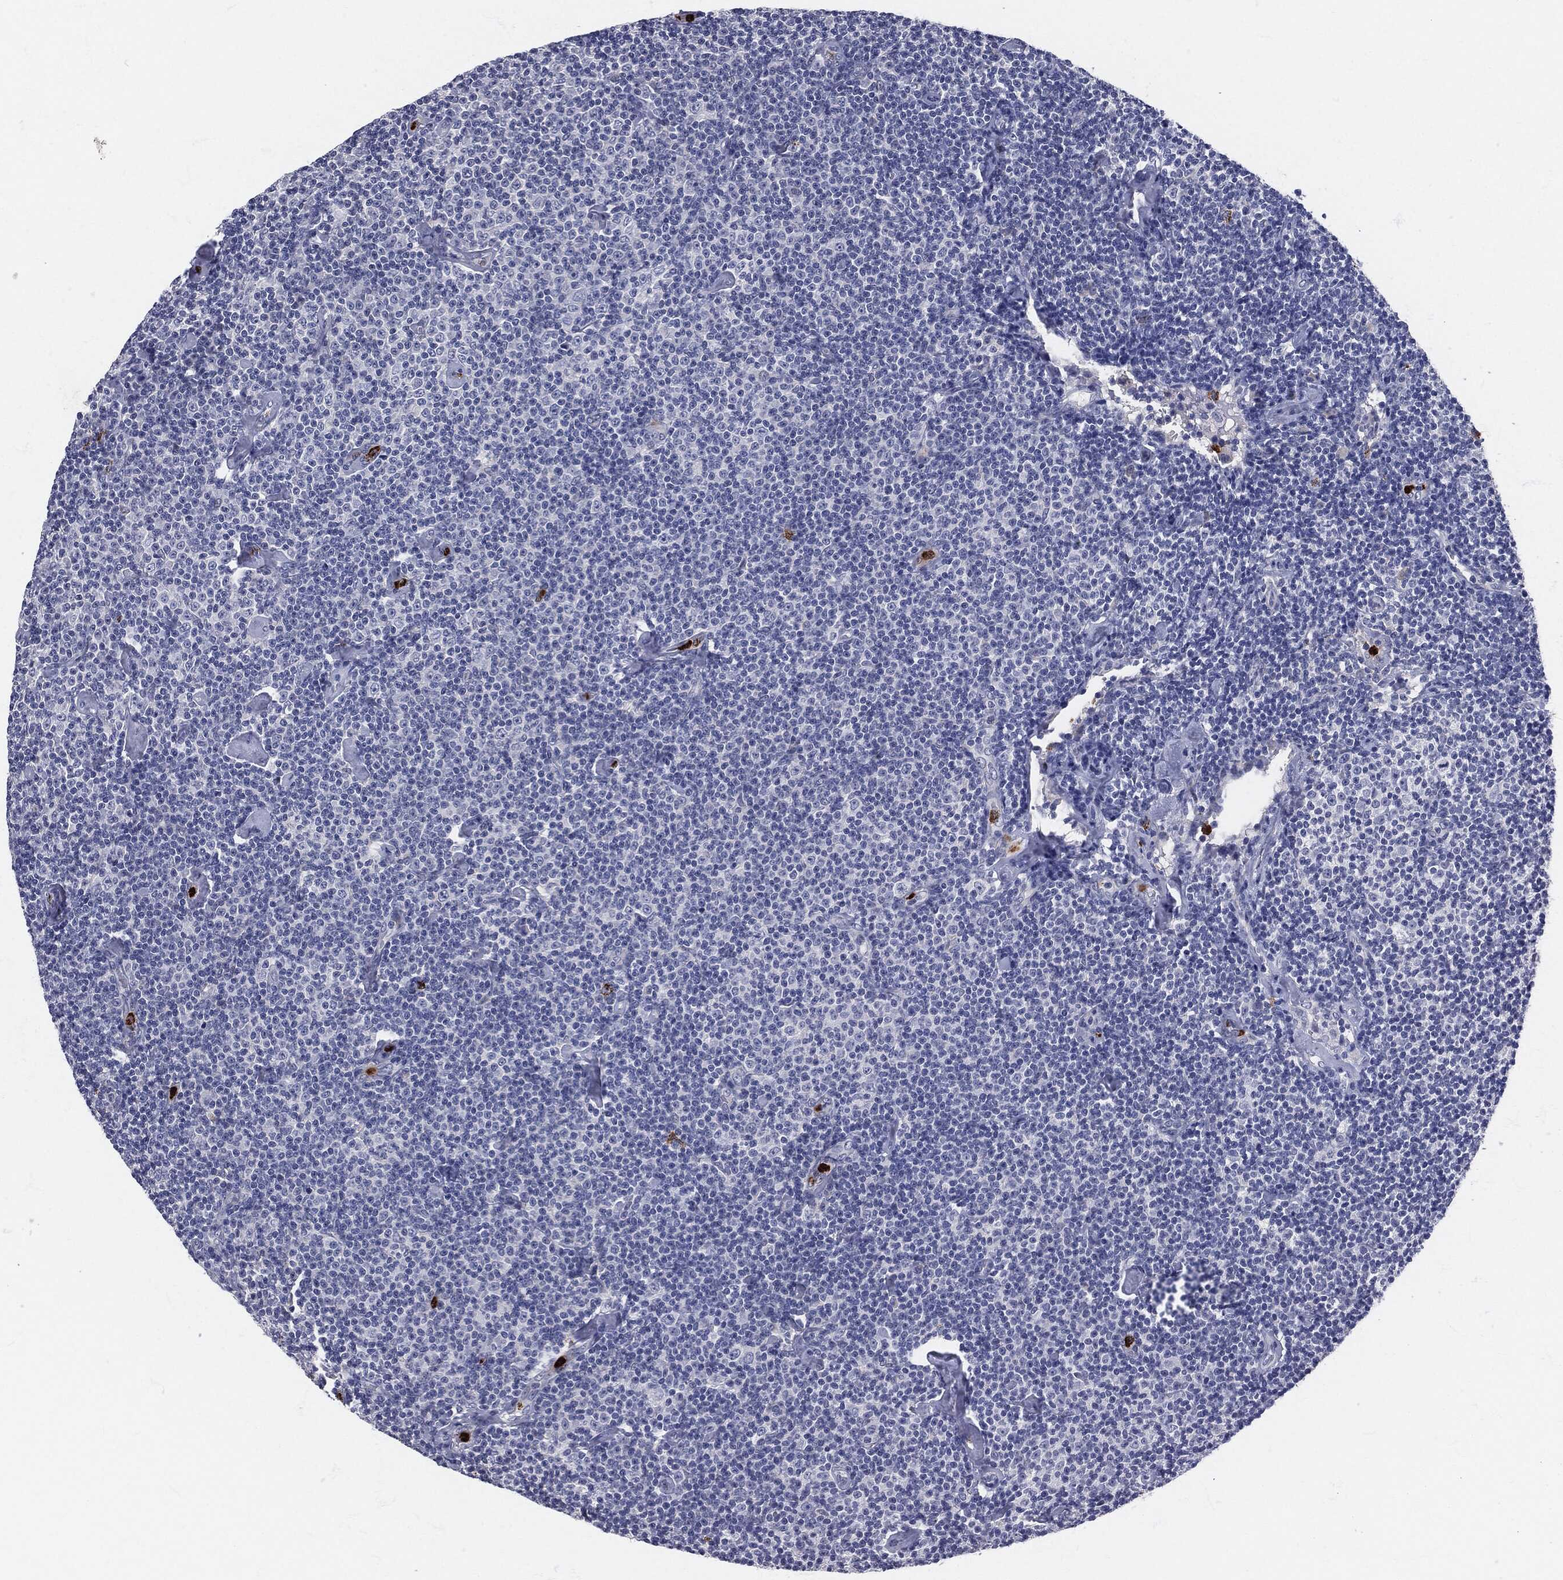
{"staining": {"intensity": "negative", "quantity": "none", "location": "none"}, "tissue": "lymphoma", "cell_type": "Tumor cells", "image_type": "cancer", "snomed": [{"axis": "morphology", "description": "Malignant lymphoma, non-Hodgkin's type, Low grade"}, {"axis": "topography", "description": "Lymph node"}], "caption": "This micrograph is of malignant lymphoma, non-Hodgkin's type (low-grade) stained with immunohistochemistry to label a protein in brown with the nuclei are counter-stained blue. There is no positivity in tumor cells.", "gene": "MPO", "patient": {"sex": "male", "age": 81}}